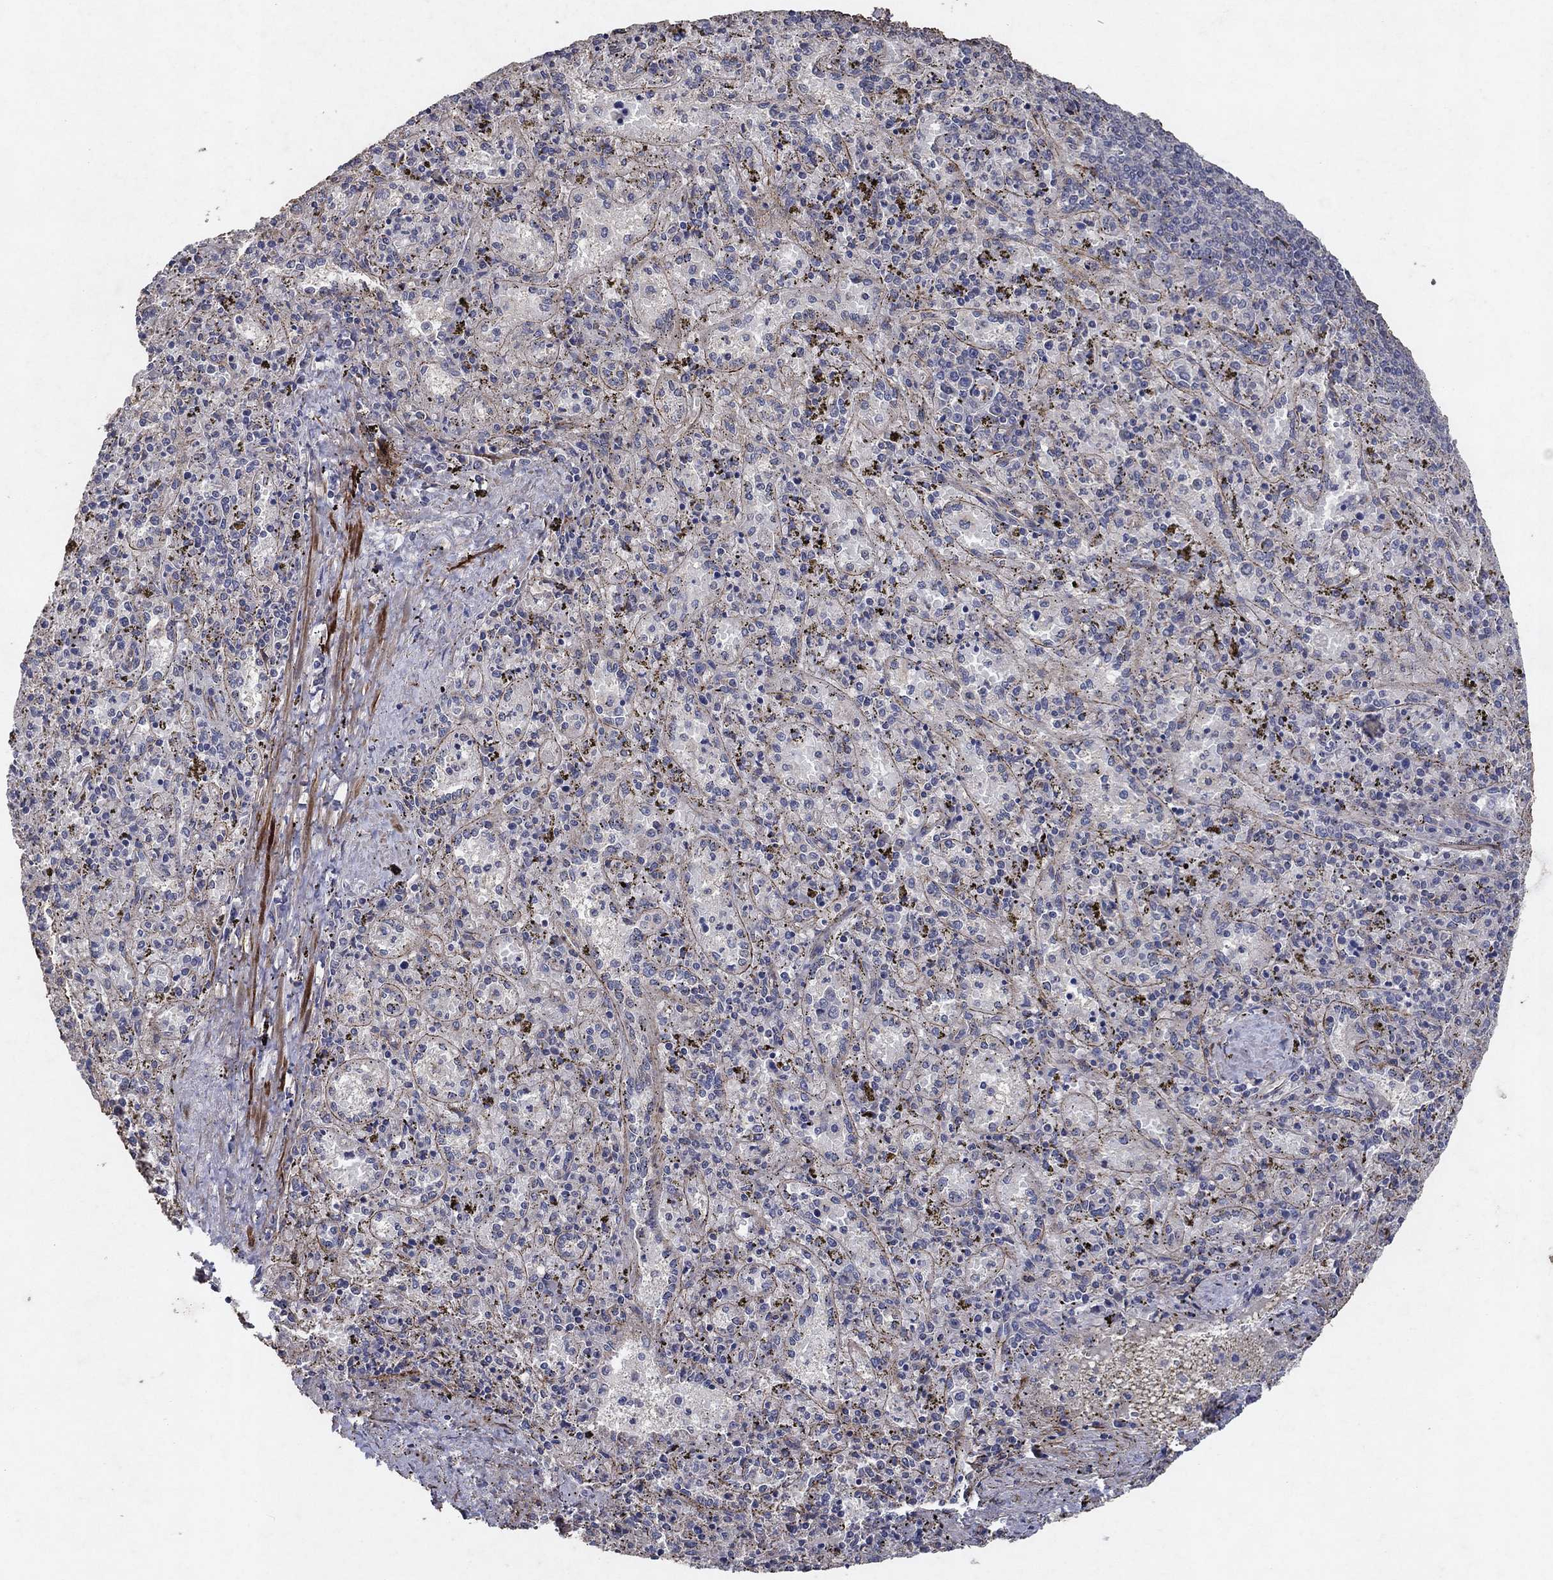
{"staining": {"intensity": "negative", "quantity": "none", "location": "none"}, "tissue": "spleen", "cell_type": "Cells in red pulp", "image_type": "normal", "snomed": [{"axis": "morphology", "description": "Normal tissue, NOS"}, {"axis": "topography", "description": "Spleen"}], "caption": "DAB immunohistochemical staining of normal human spleen displays no significant positivity in cells in red pulp. The staining was performed using DAB (3,3'-diaminobenzidine) to visualize the protein expression in brown, while the nuclei were stained in blue with hematoxylin (Magnification: 20x).", "gene": "FRG1", "patient": {"sex": "female", "age": 50}}